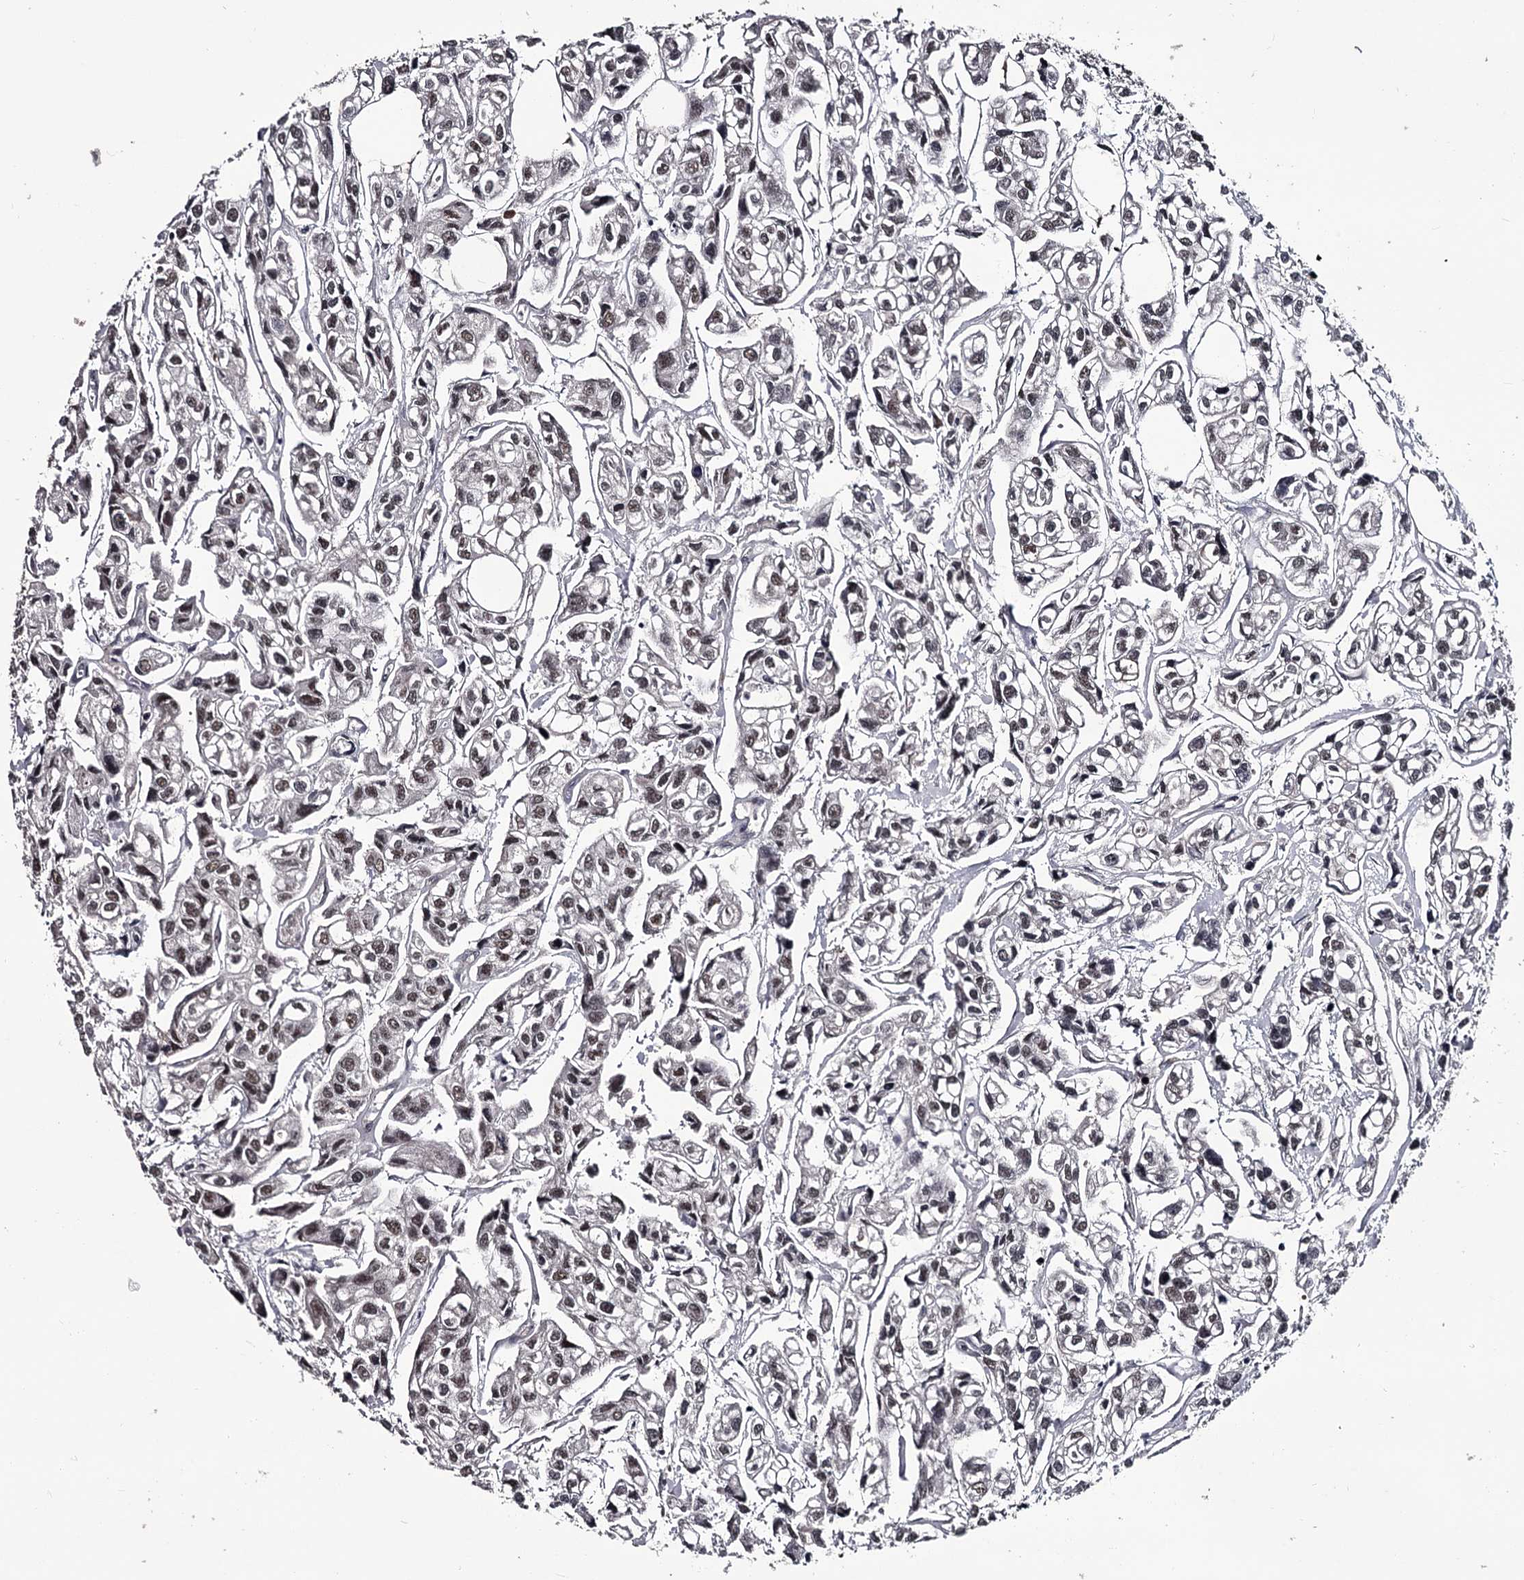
{"staining": {"intensity": "weak", "quantity": ">75%", "location": "nuclear"}, "tissue": "urothelial cancer", "cell_type": "Tumor cells", "image_type": "cancer", "snomed": [{"axis": "morphology", "description": "Urothelial carcinoma, High grade"}, {"axis": "topography", "description": "Urinary bladder"}], "caption": "Immunohistochemical staining of human urothelial cancer exhibits weak nuclear protein expression in about >75% of tumor cells.", "gene": "PRPF40B", "patient": {"sex": "male", "age": 67}}